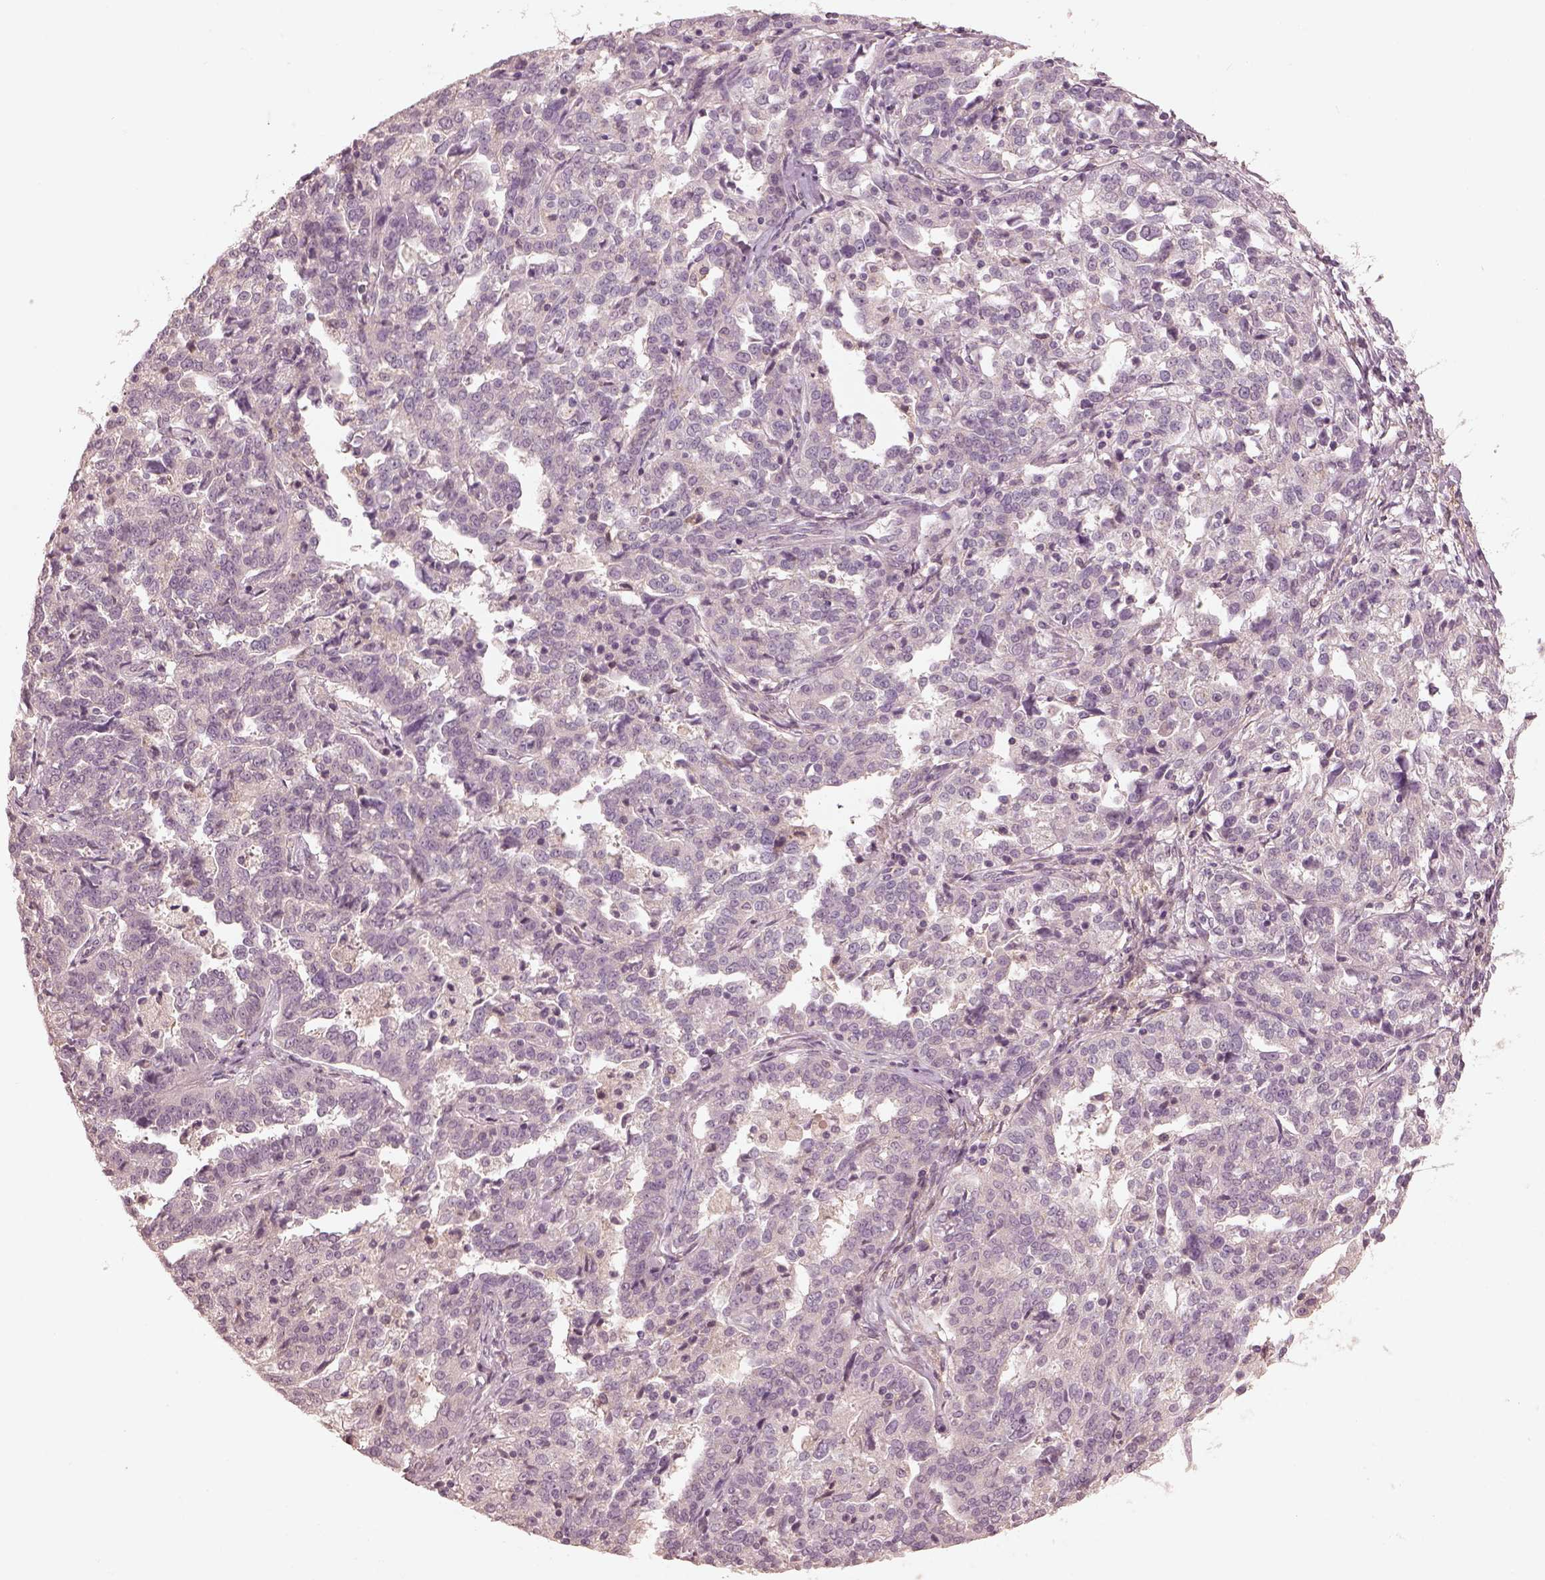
{"staining": {"intensity": "negative", "quantity": "none", "location": "none"}, "tissue": "ovarian cancer", "cell_type": "Tumor cells", "image_type": "cancer", "snomed": [{"axis": "morphology", "description": "Cystadenocarcinoma, serous, NOS"}, {"axis": "topography", "description": "Ovary"}], "caption": "Immunohistochemistry histopathology image of human serous cystadenocarcinoma (ovarian) stained for a protein (brown), which reveals no expression in tumor cells.", "gene": "PRKACG", "patient": {"sex": "female", "age": 67}}